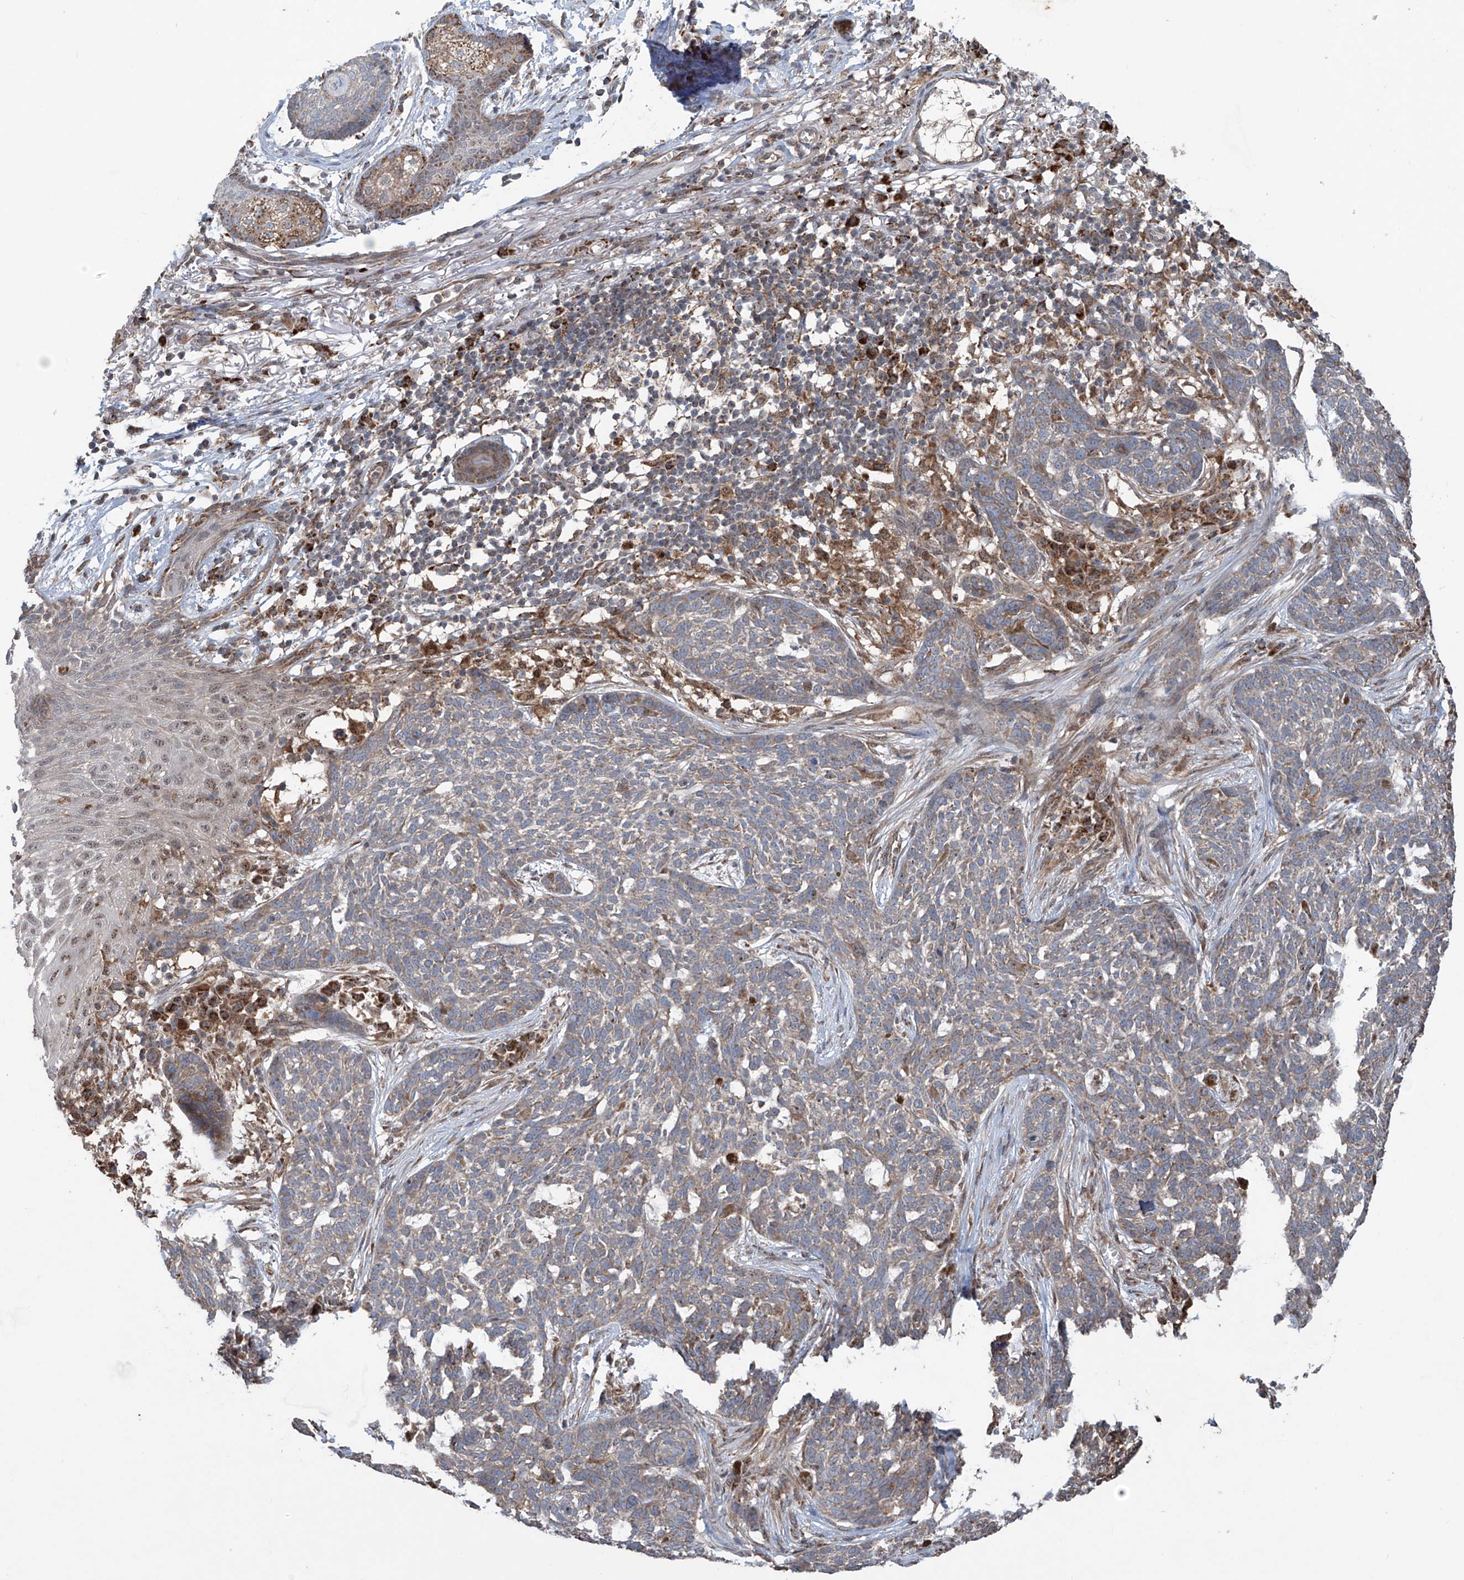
{"staining": {"intensity": "weak", "quantity": ">75%", "location": "cytoplasmic/membranous"}, "tissue": "skin cancer", "cell_type": "Tumor cells", "image_type": "cancer", "snomed": [{"axis": "morphology", "description": "Basal cell carcinoma"}, {"axis": "topography", "description": "Skin"}], "caption": "Skin cancer (basal cell carcinoma) stained with a brown dye displays weak cytoplasmic/membranous positive expression in approximately >75% of tumor cells.", "gene": "SAMD3", "patient": {"sex": "male", "age": 85}}